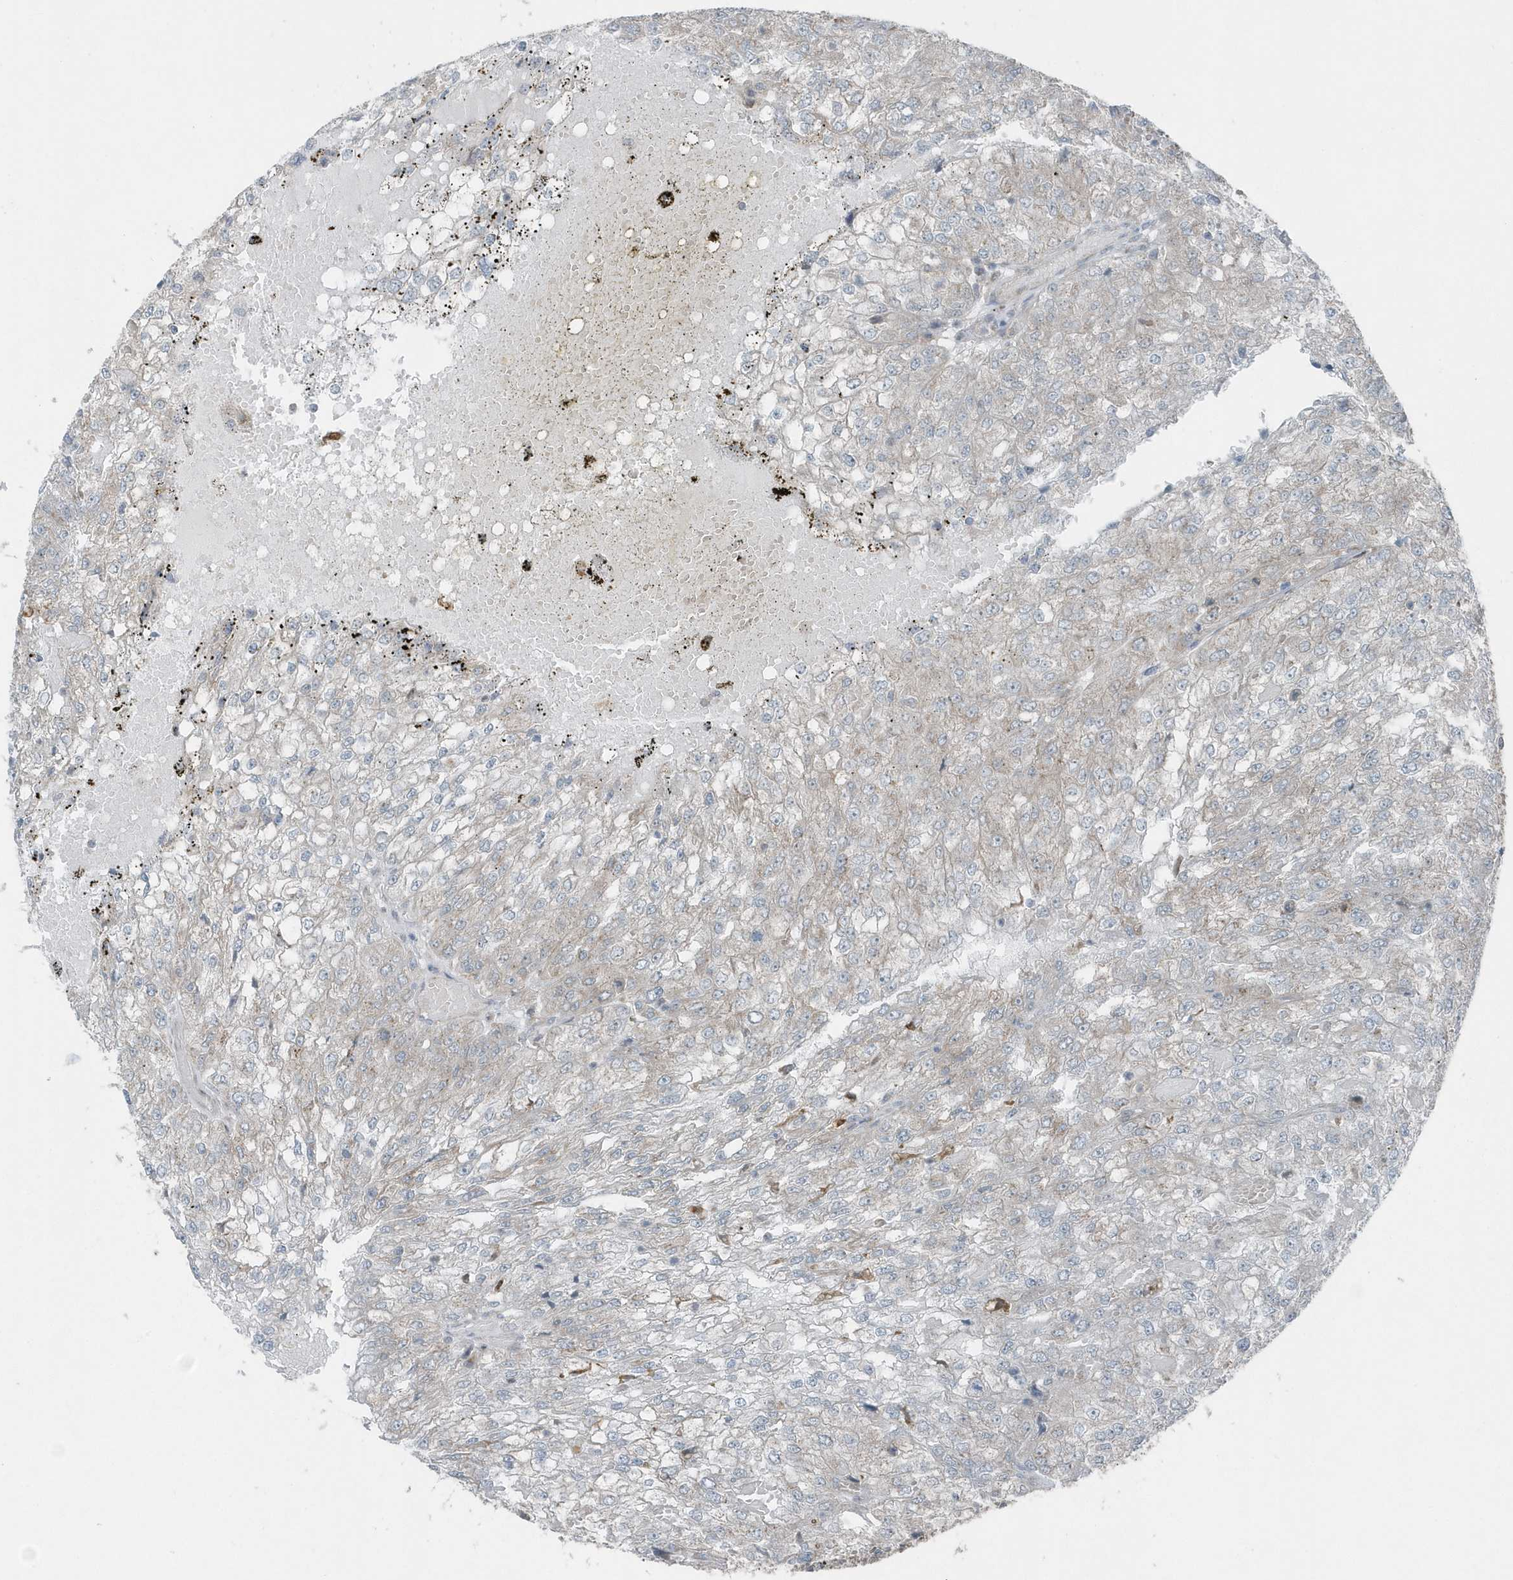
{"staining": {"intensity": "negative", "quantity": "none", "location": "none"}, "tissue": "renal cancer", "cell_type": "Tumor cells", "image_type": "cancer", "snomed": [{"axis": "morphology", "description": "Adenocarcinoma, NOS"}, {"axis": "topography", "description": "Kidney"}], "caption": "Tumor cells are negative for brown protein staining in renal adenocarcinoma.", "gene": "GCC2", "patient": {"sex": "female", "age": 54}}